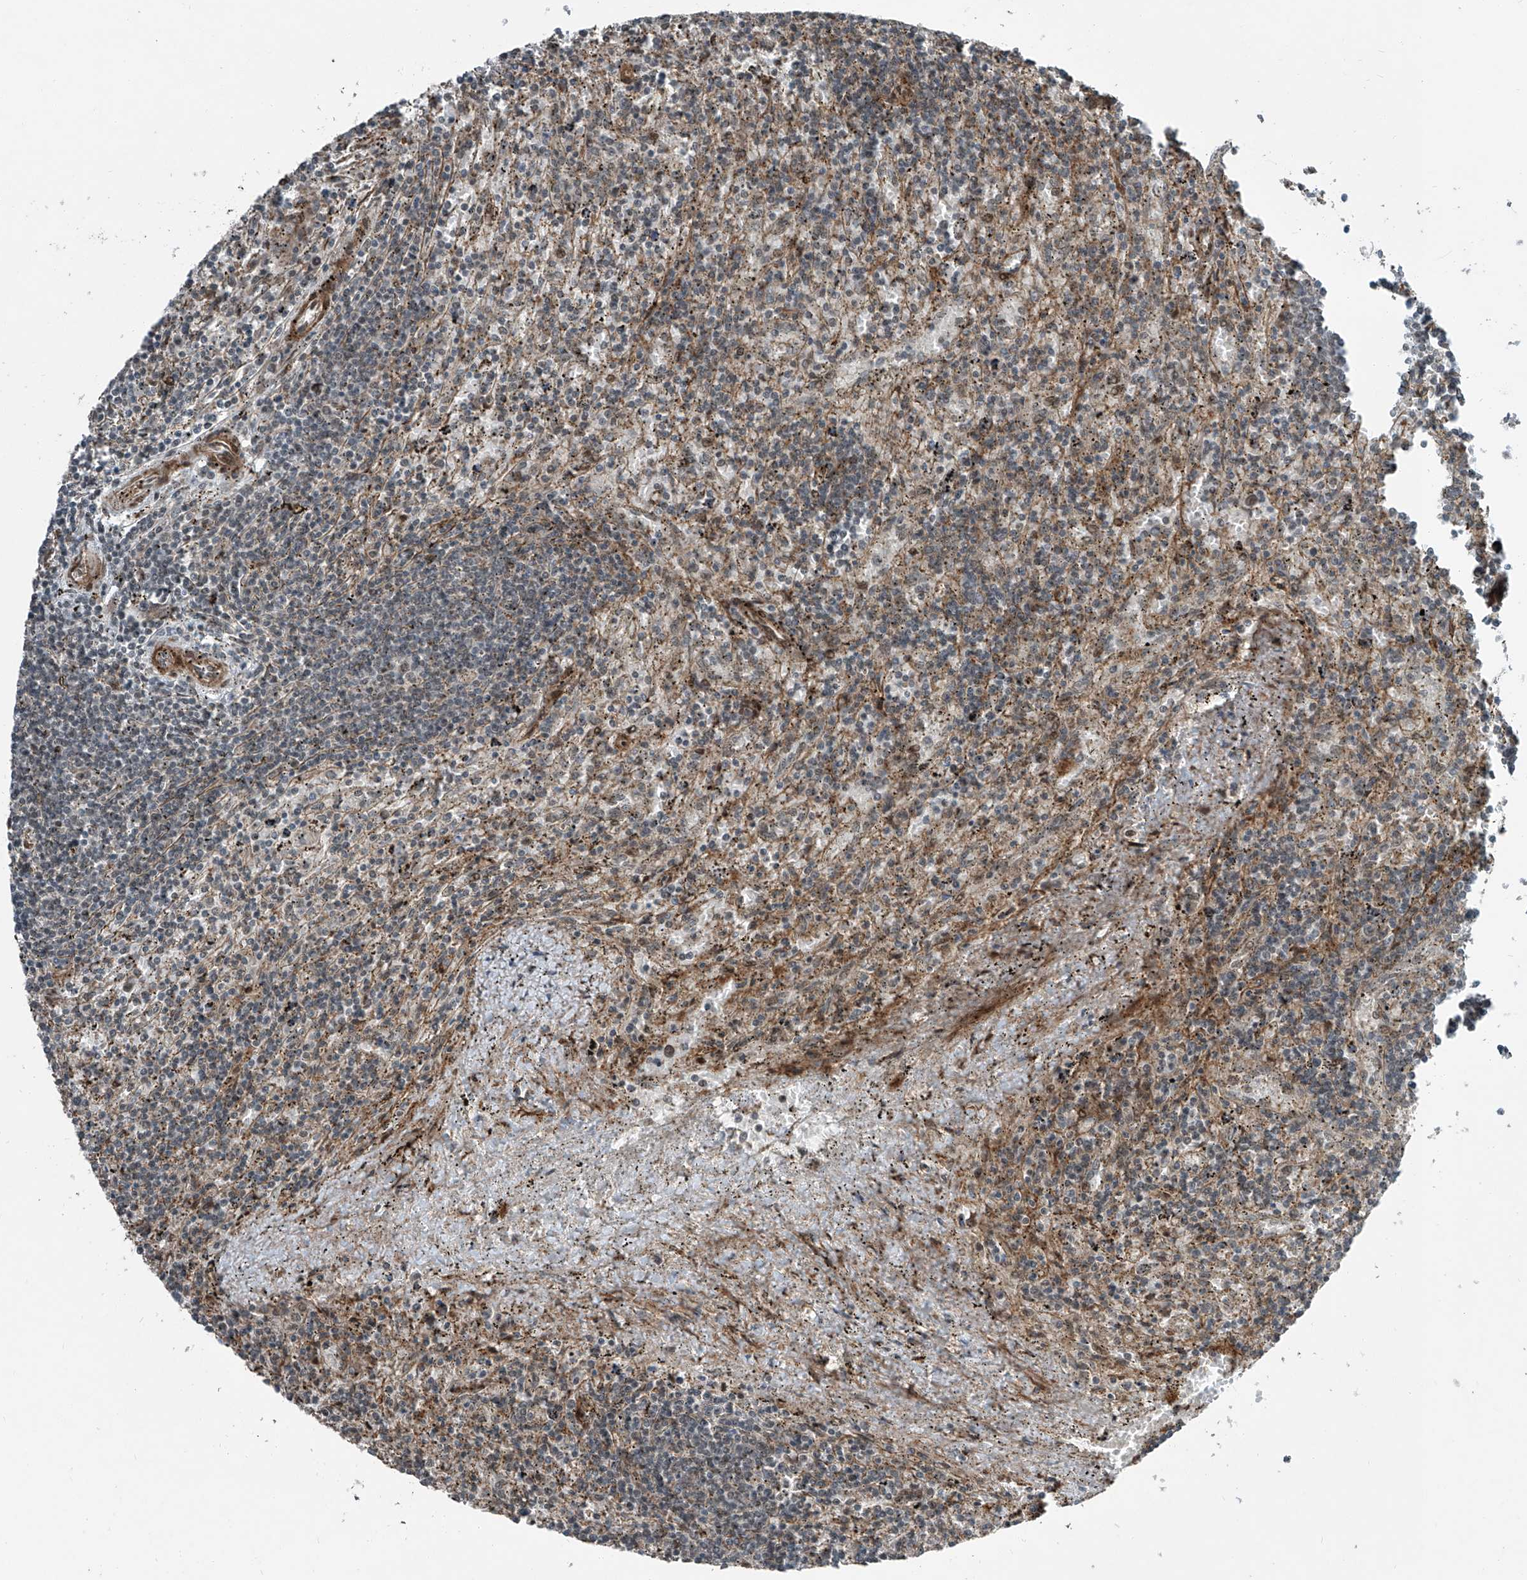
{"staining": {"intensity": "negative", "quantity": "none", "location": "none"}, "tissue": "lymphoma", "cell_type": "Tumor cells", "image_type": "cancer", "snomed": [{"axis": "morphology", "description": "Malignant lymphoma, non-Hodgkin's type, Low grade"}, {"axis": "topography", "description": "Spleen"}], "caption": "IHC of human lymphoma exhibits no positivity in tumor cells.", "gene": "ZNF570", "patient": {"sex": "male", "age": 76}}